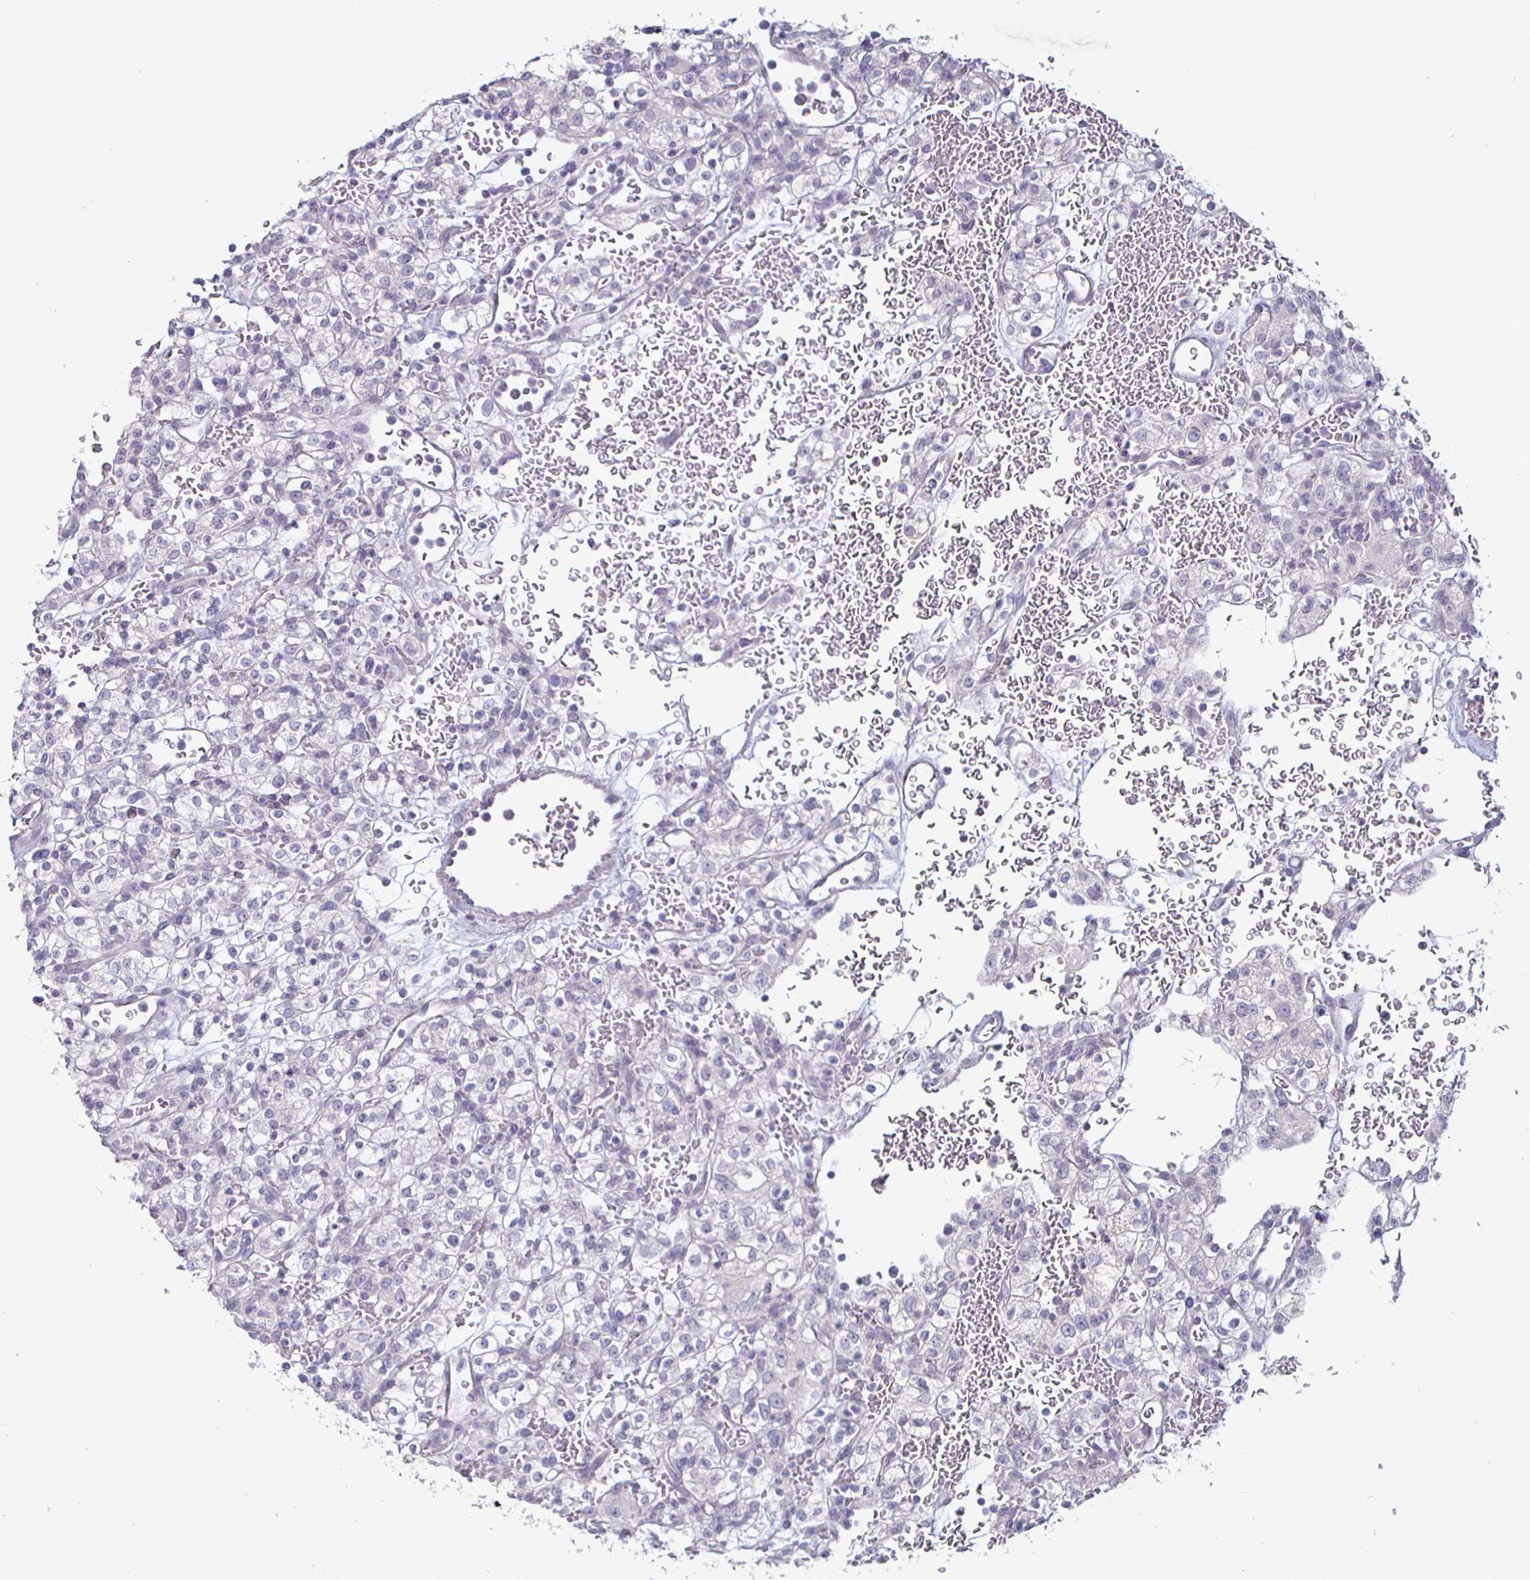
{"staining": {"intensity": "negative", "quantity": "none", "location": "none"}, "tissue": "renal cancer", "cell_type": "Tumor cells", "image_type": "cancer", "snomed": [{"axis": "morphology", "description": "Normal tissue, NOS"}, {"axis": "morphology", "description": "Adenocarcinoma, NOS"}, {"axis": "topography", "description": "Kidney"}], "caption": "This is a histopathology image of immunohistochemistry staining of adenocarcinoma (renal), which shows no staining in tumor cells.", "gene": "ENPP1", "patient": {"sex": "female", "age": 72}}